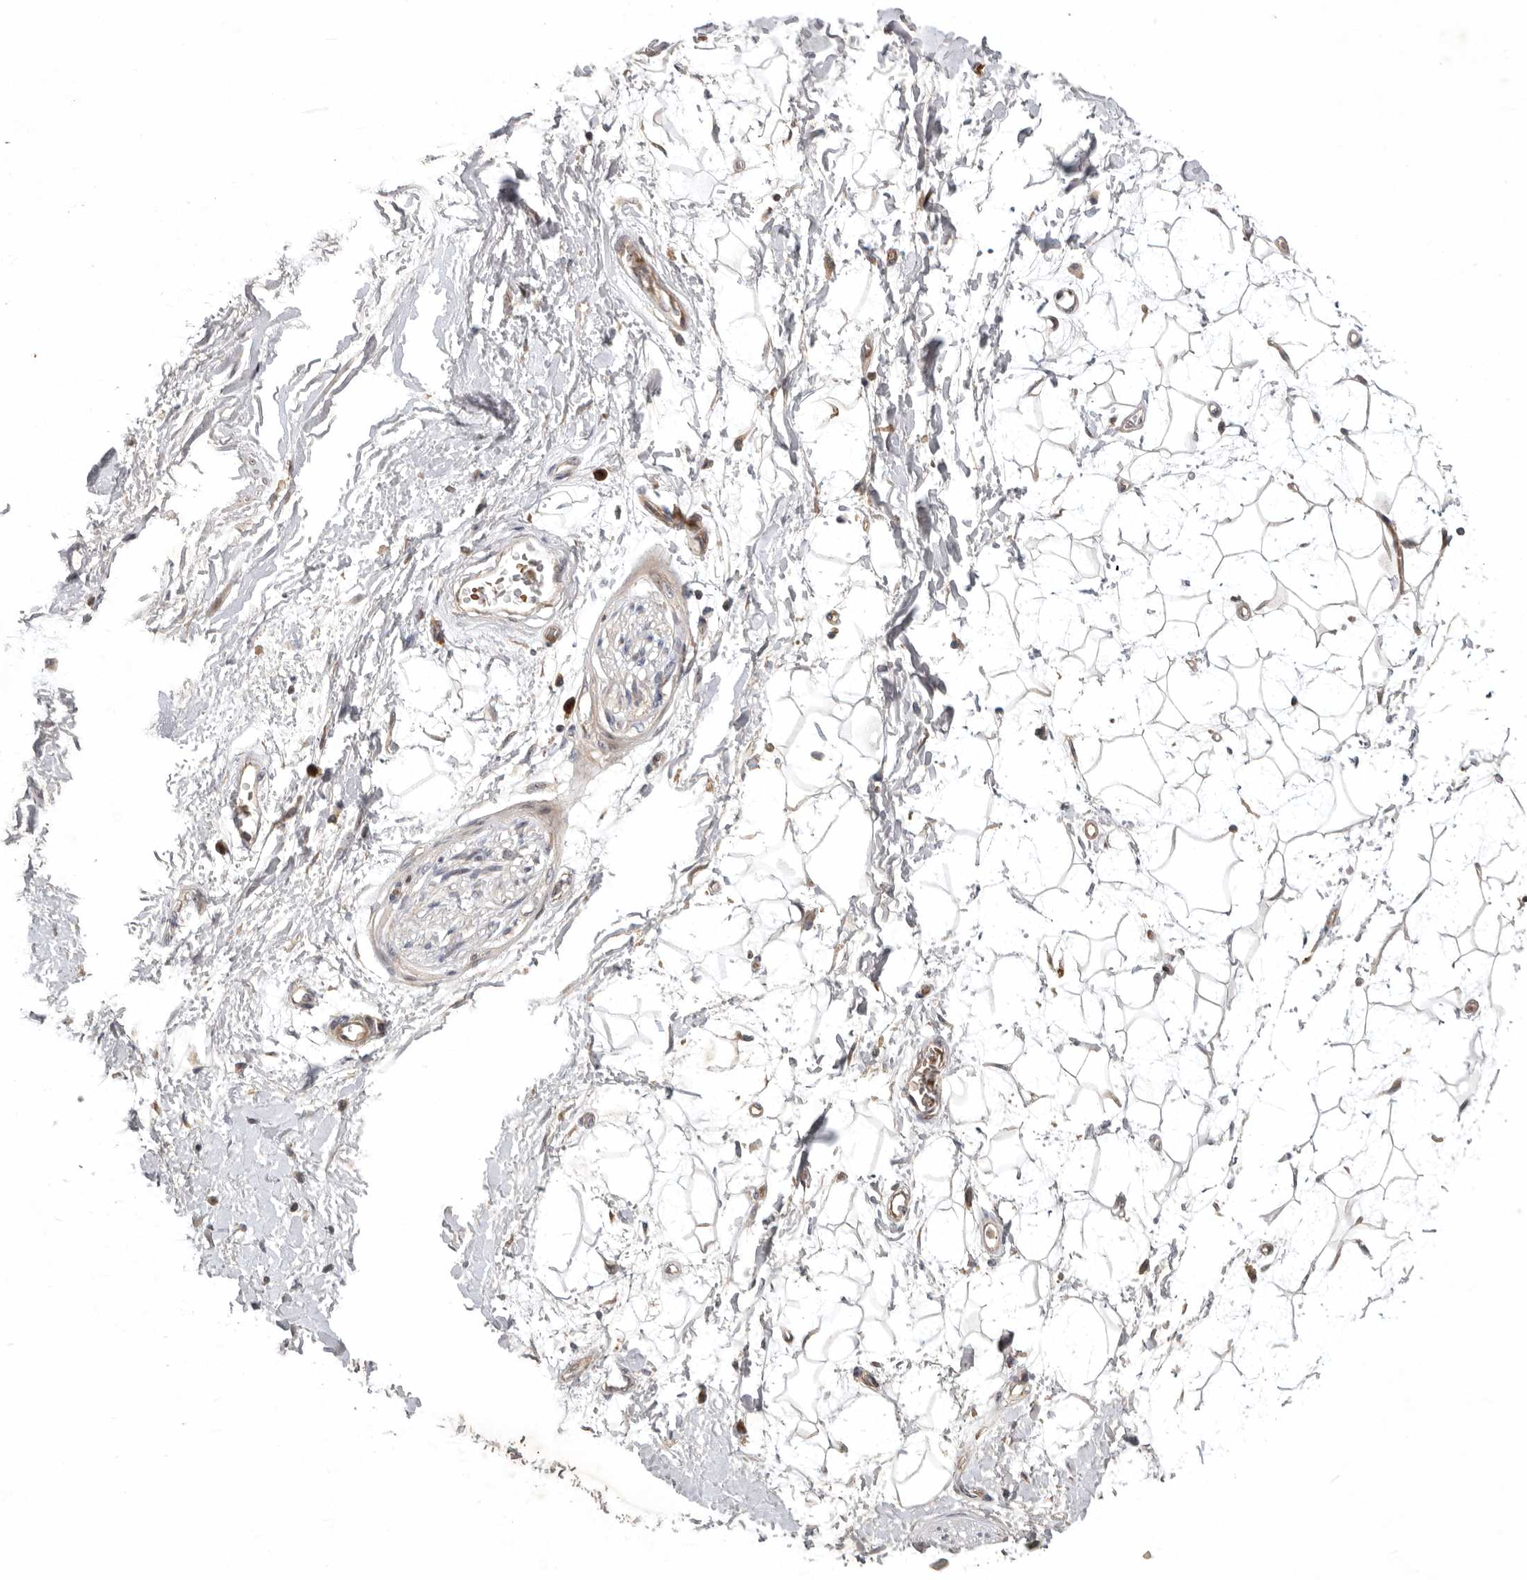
{"staining": {"intensity": "weak", "quantity": ">75%", "location": "cytoplasmic/membranous"}, "tissue": "adipose tissue", "cell_type": "Adipocytes", "image_type": "normal", "snomed": [{"axis": "morphology", "description": "Normal tissue, NOS"}, {"axis": "topography", "description": "Soft tissue"}], "caption": "Adipocytes reveal low levels of weak cytoplasmic/membranous expression in approximately >75% of cells in unremarkable adipose tissue. The protein of interest is stained brown, and the nuclei are stained in blue (DAB IHC with brightfield microscopy, high magnification).", "gene": "KIF2B", "patient": {"sex": "male", "age": 72}}